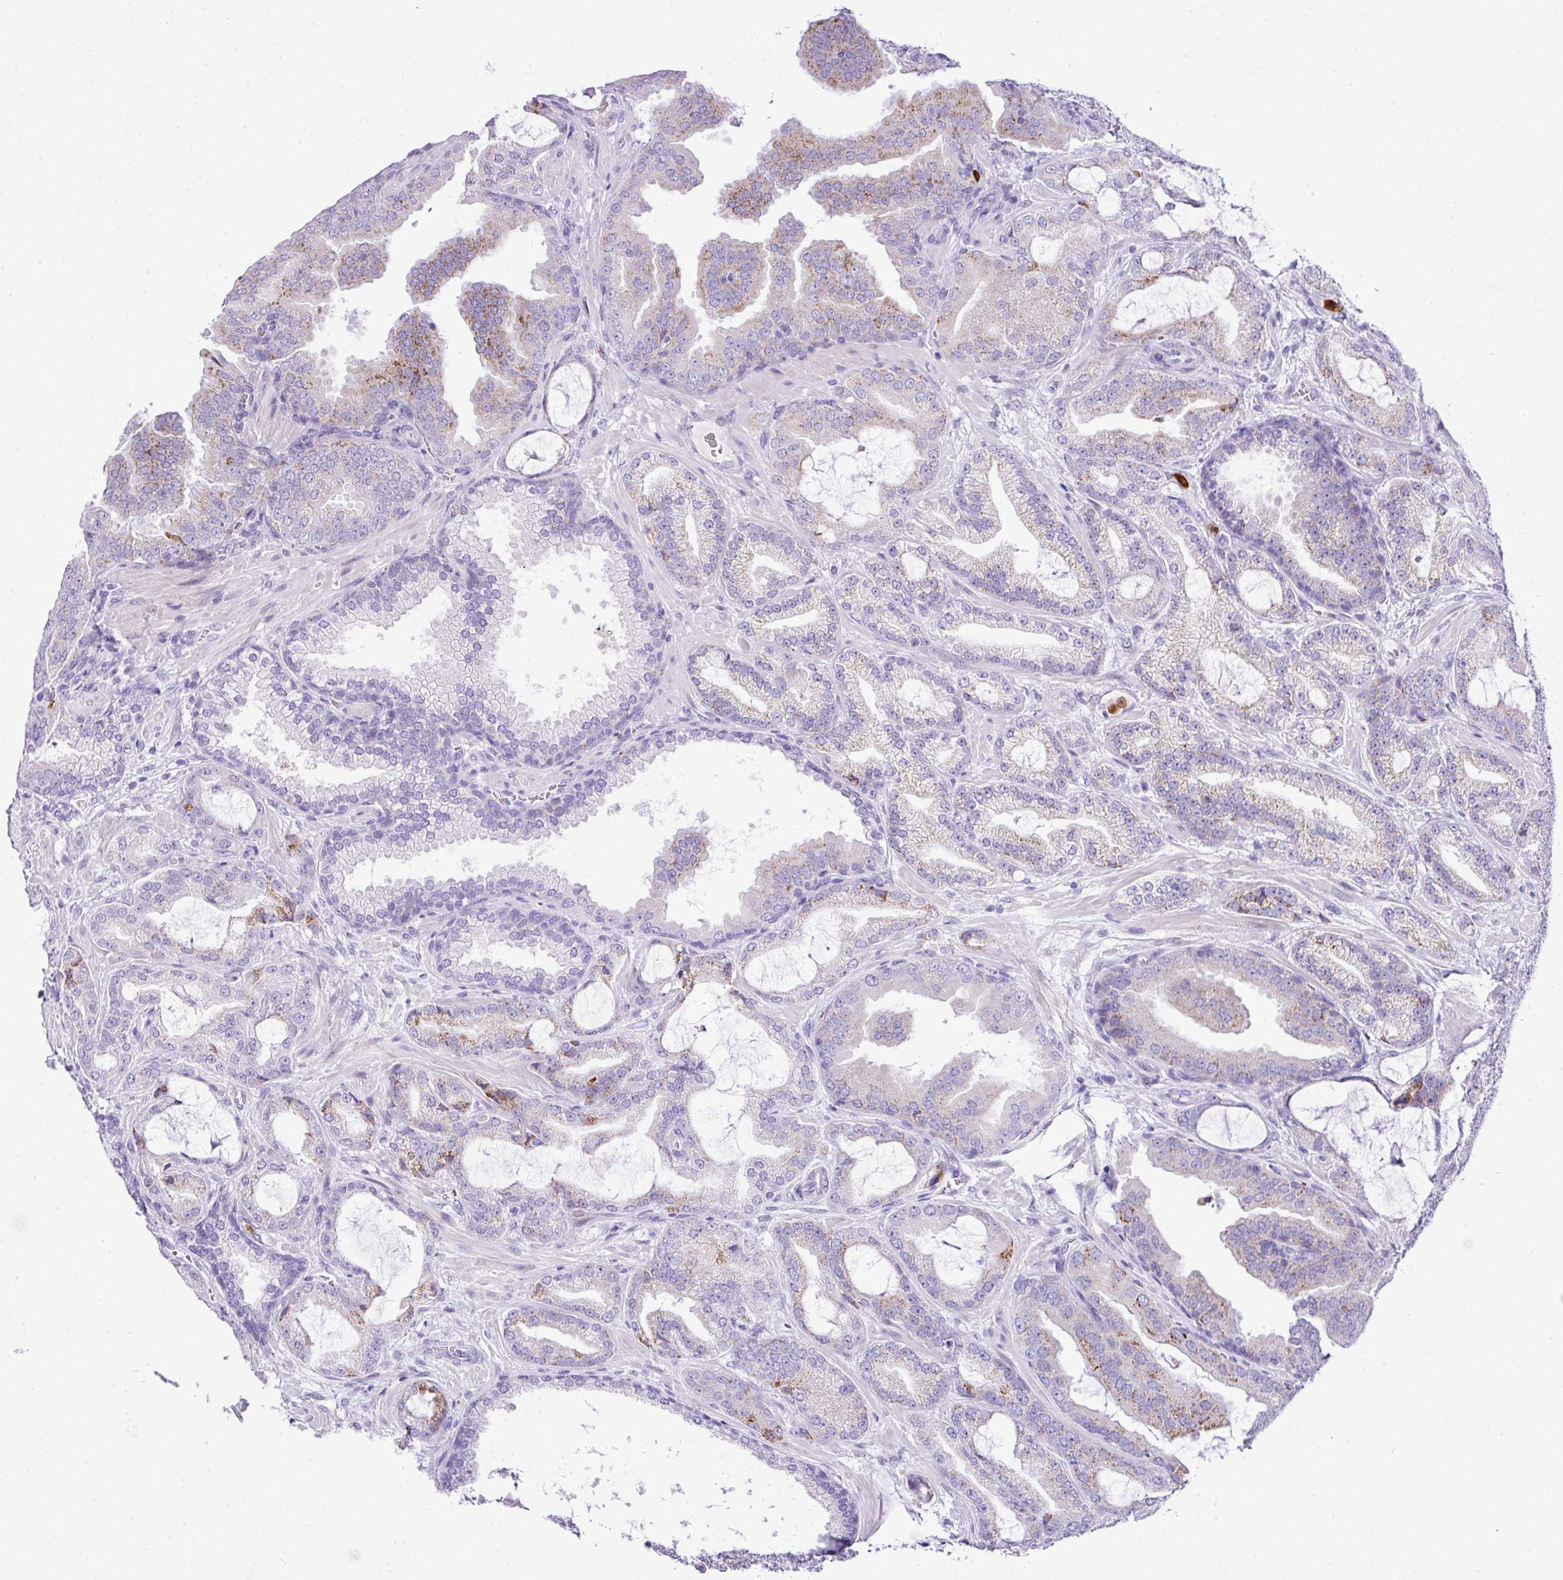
{"staining": {"intensity": "moderate", "quantity": "25%-75%", "location": "cytoplasmic/membranous"}, "tissue": "prostate cancer", "cell_type": "Tumor cells", "image_type": "cancer", "snomed": [{"axis": "morphology", "description": "Adenocarcinoma, High grade"}, {"axis": "topography", "description": "Prostate"}], "caption": "Prostate high-grade adenocarcinoma stained with a brown dye displays moderate cytoplasmic/membranous positive expression in about 25%-75% of tumor cells.", "gene": "RCAN2", "patient": {"sex": "male", "age": 68}}